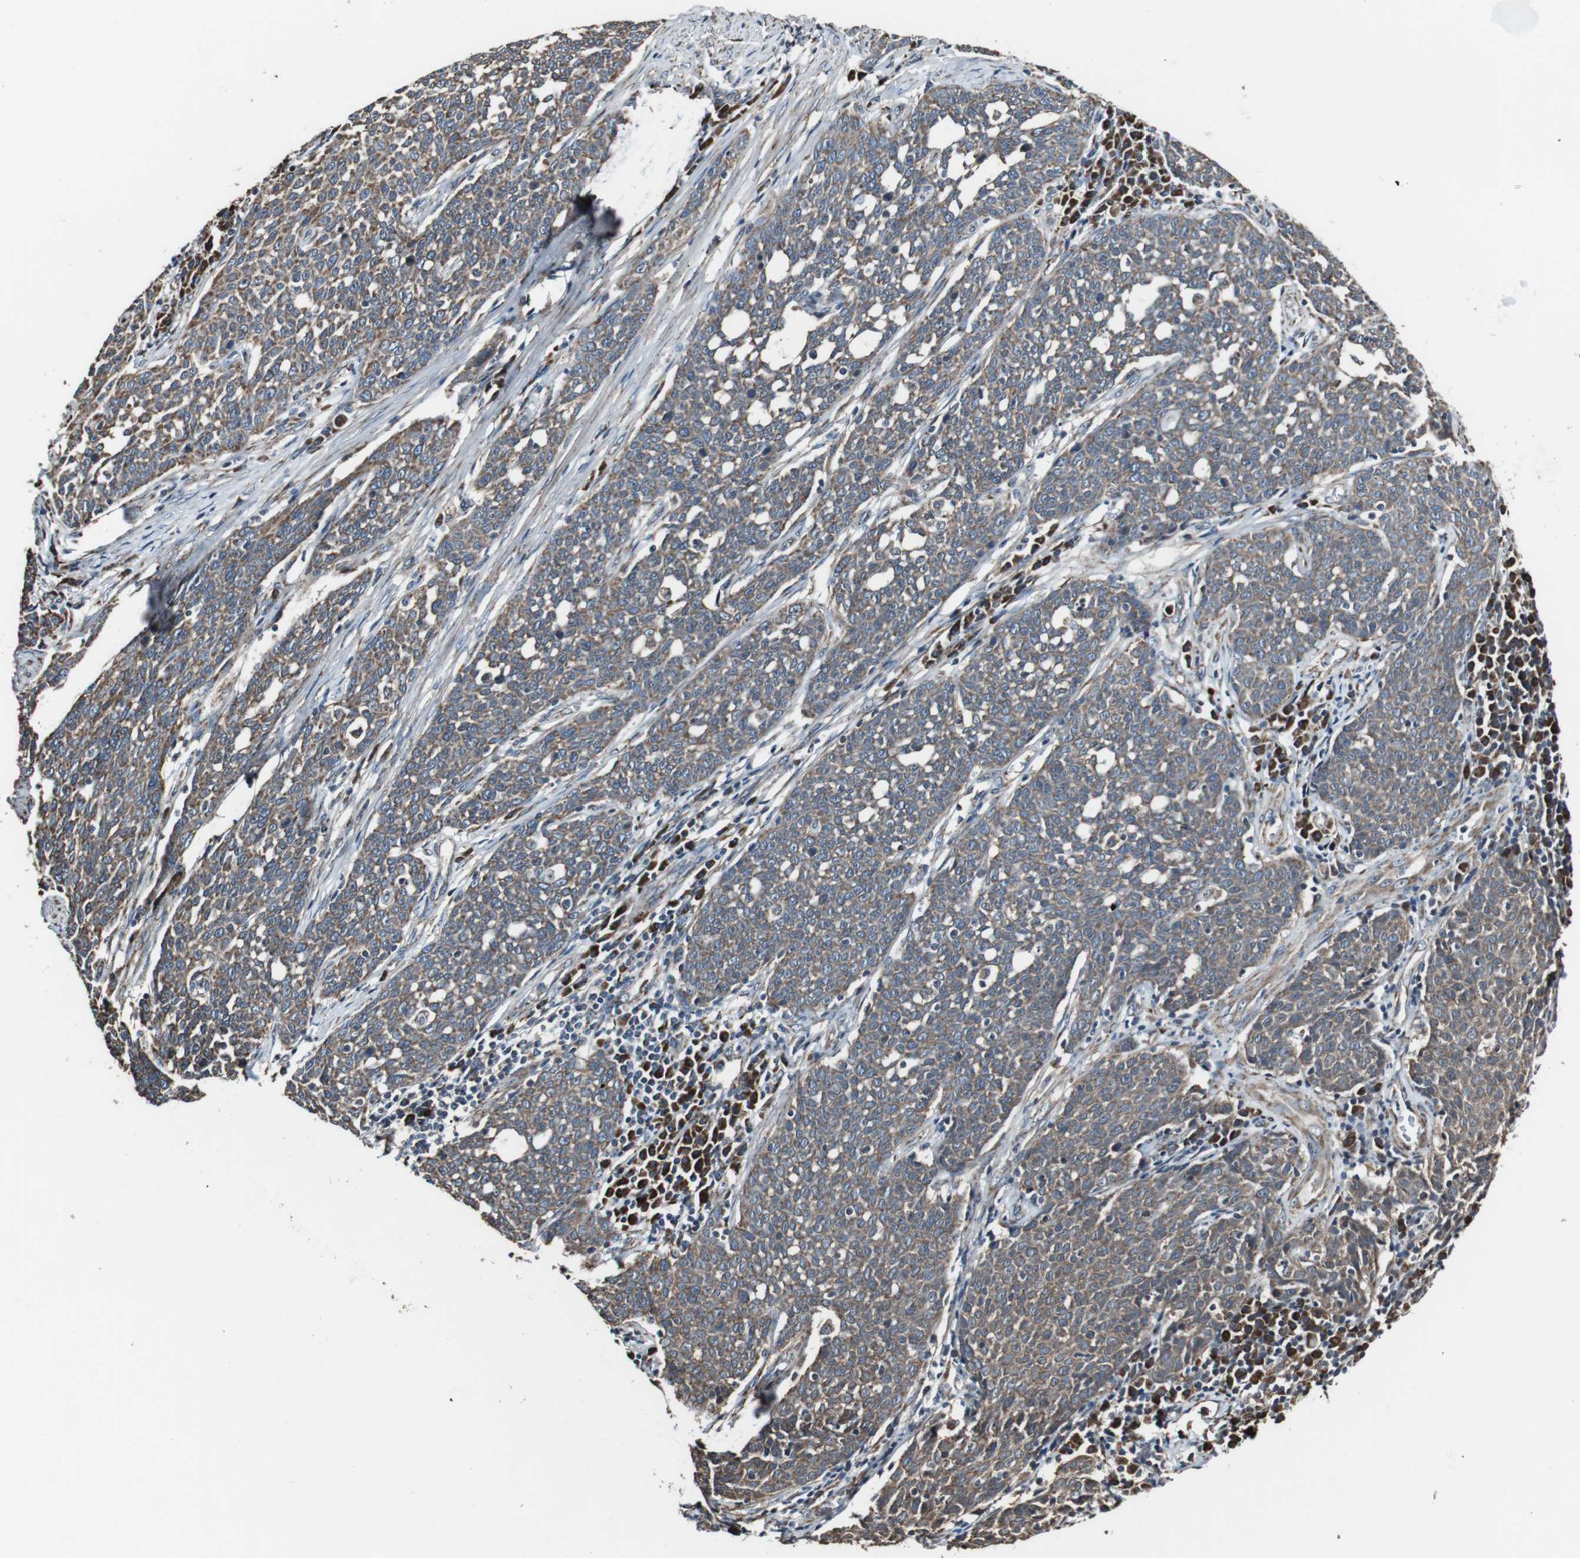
{"staining": {"intensity": "moderate", "quantity": ">75%", "location": "cytoplasmic/membranous"}, "tissue": "cervical cancer", "cell_type": "Tumor cells", "image_type": "cancer", "snomed": [{"axis": "morphology", "description": "Squamous cell carcinoma, NOS"}, {"axis": "topography", "description": "Cervix"}], "caption": "IHC staining of cervical cancer (squamous cell carcinoma), which shows medium levels of moderate cytoplasmic/membranous expression in approximately >75% of tumor cells indicating moderate cytoplasmic/membranous protein expression. The staining was performed using DAB (3,3'-diaminobenzidine) (brown) for protein detection and nuclei were counterstained in hematoxylin (blue).", "gene": "CISD2", "patient": {"sex": "female", "age": 34}}